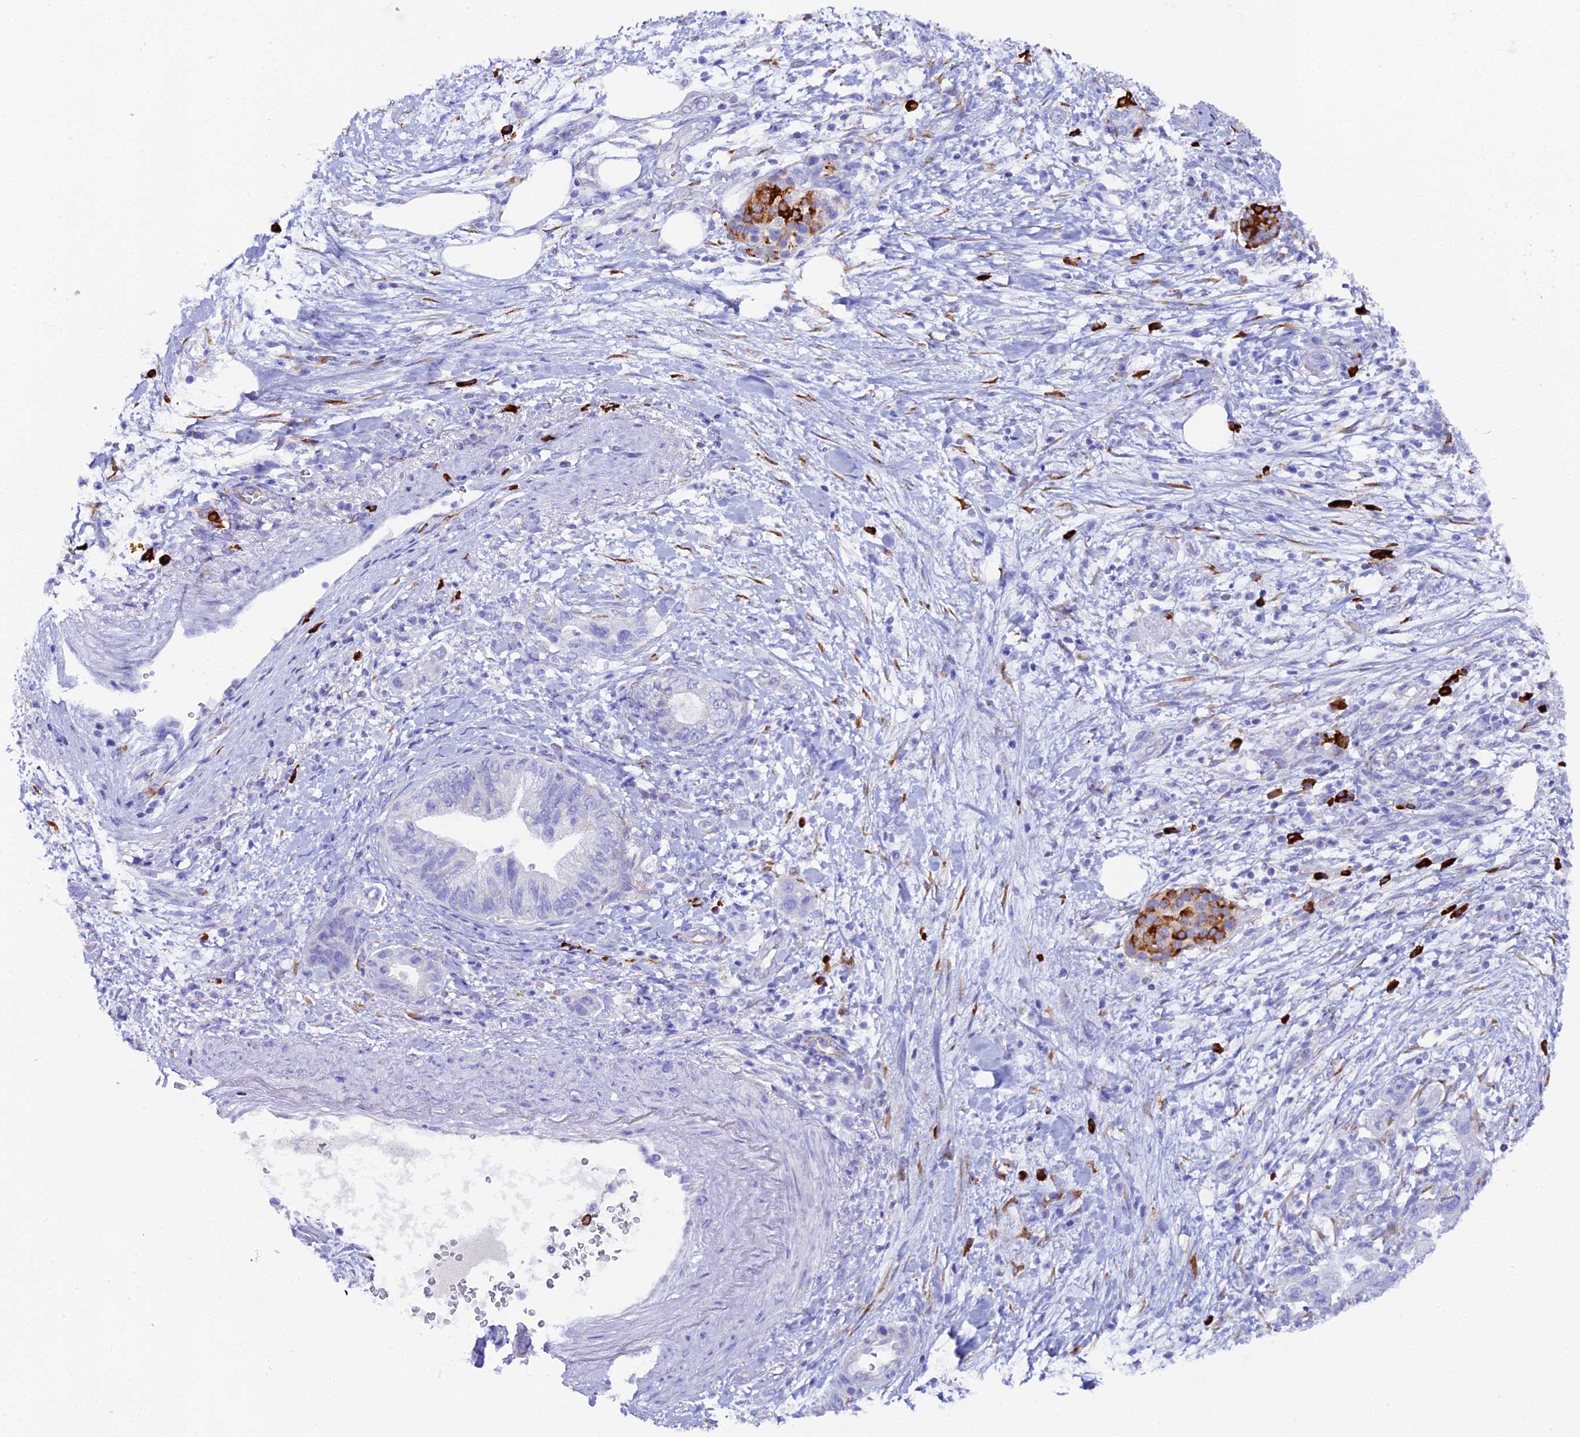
{"staining": {"intensity": "negative", "quantity": "none", "location": "none"}, "tissue": "pancreatic cancer", "cell_type": "Tumor cells", "image_type": "cancer", "snomed": [{"axis": "morphology", "description": "Adenocarcinoma, NOS"}, {"axis": "topography", "description": "Pancreas"}], "caption": "There is no significant staining in tumor cells of adenocarcinoma (pancreatic). (Brightfield microscopy of DAB (3,3'-diaminobenzidine) immunohistochemistry (IHC) at high magnification).", "gene": "FKBP11", "patient": {"sex": "female", "age": 73}}